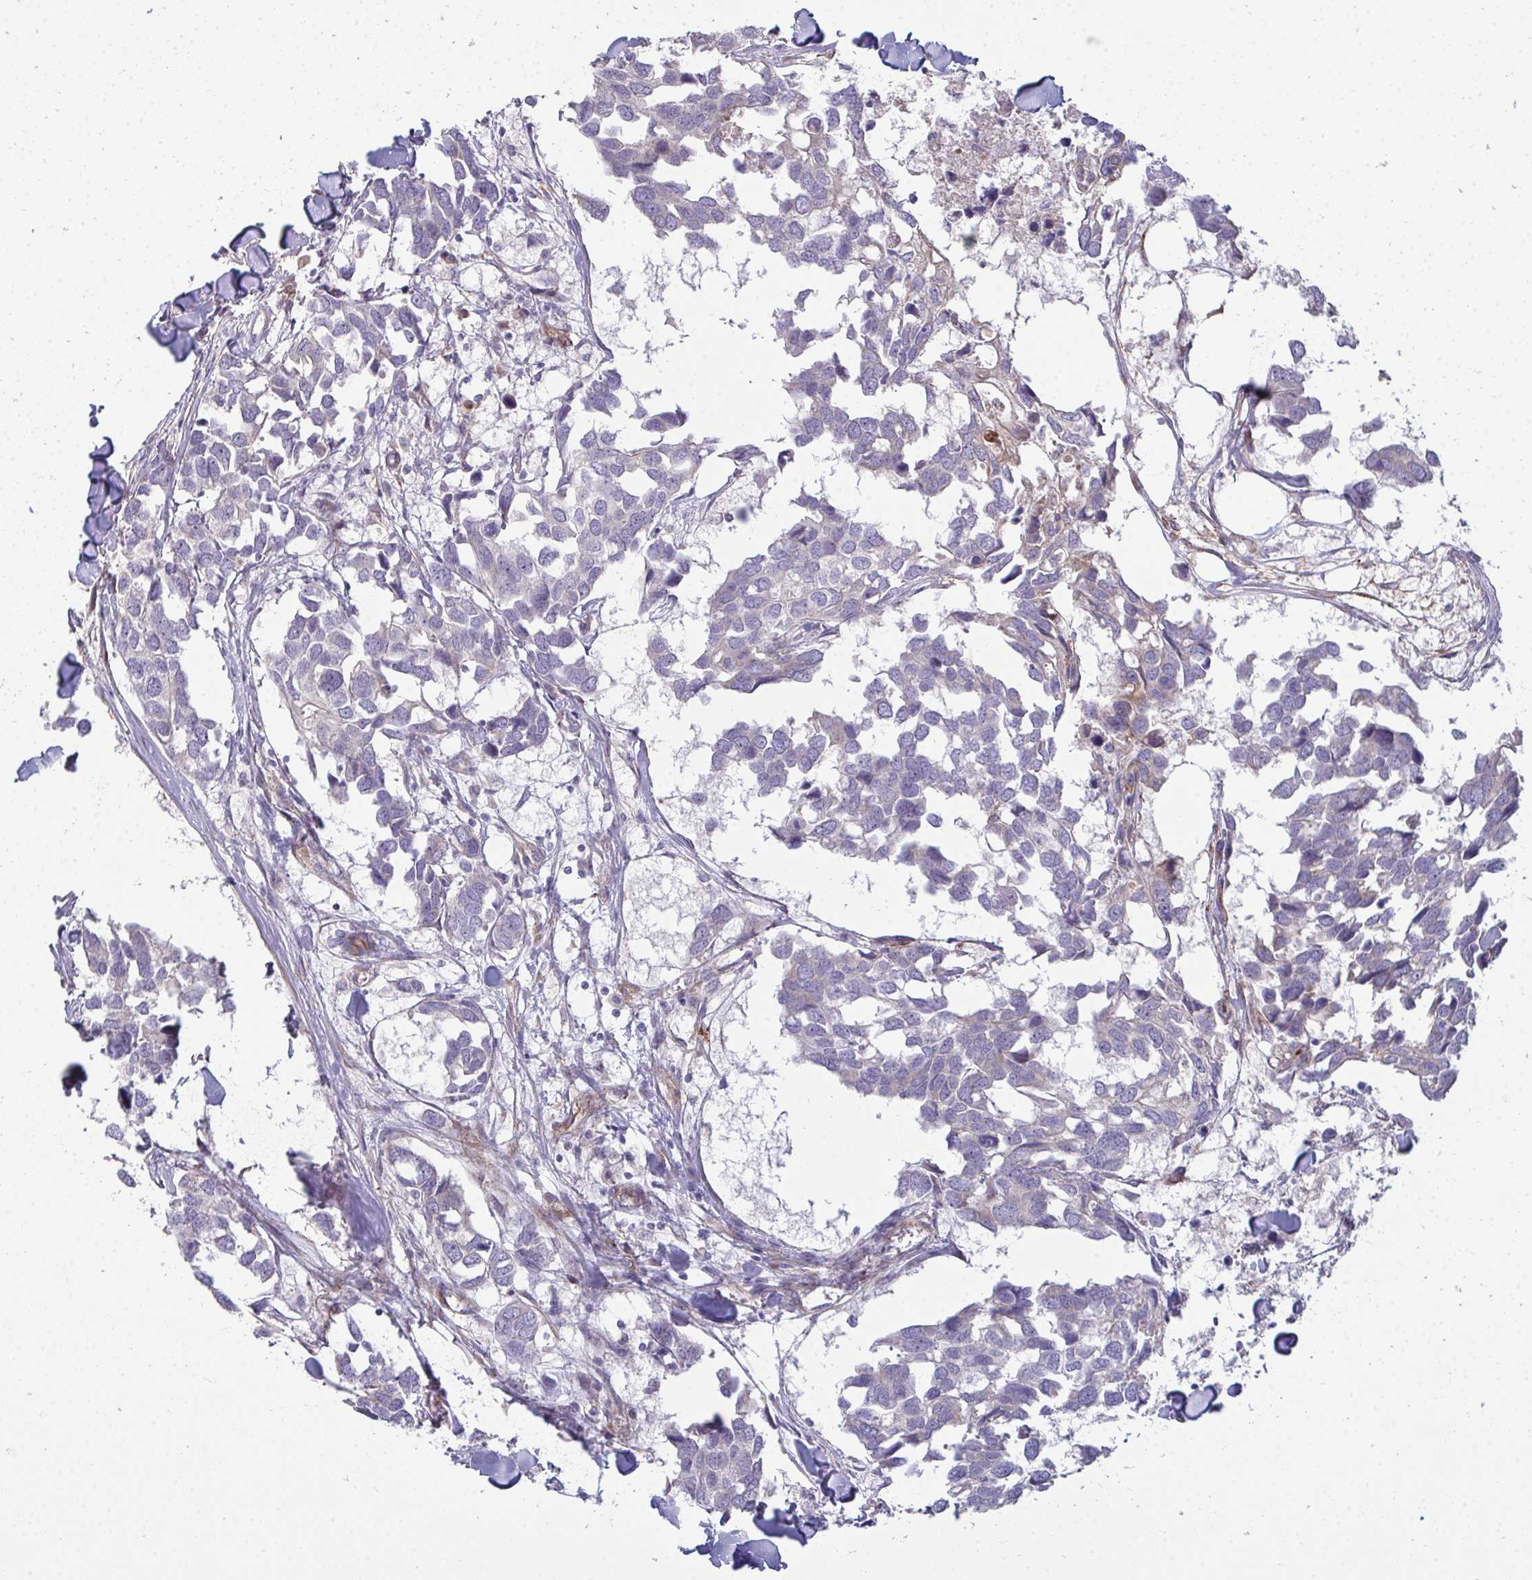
{"staining": {"intensity": "negative", "quantity": "none", "location": "none"}, "tissue": "breast cancer", "cell_type": "Tumor cells", "image_type": "cancer", "snomed": [{"axis": "morphology", "description": "Duct carcinoma"}, {"axis": "topography", "description": "Breast"}], "caption": "High power microscopy micrograph of an IHC micrograph of breast cancer, revealing no significant staining in tumor cells.", "gene": "SH2D1B", "patient": {"sex": "female", "age": 83}}